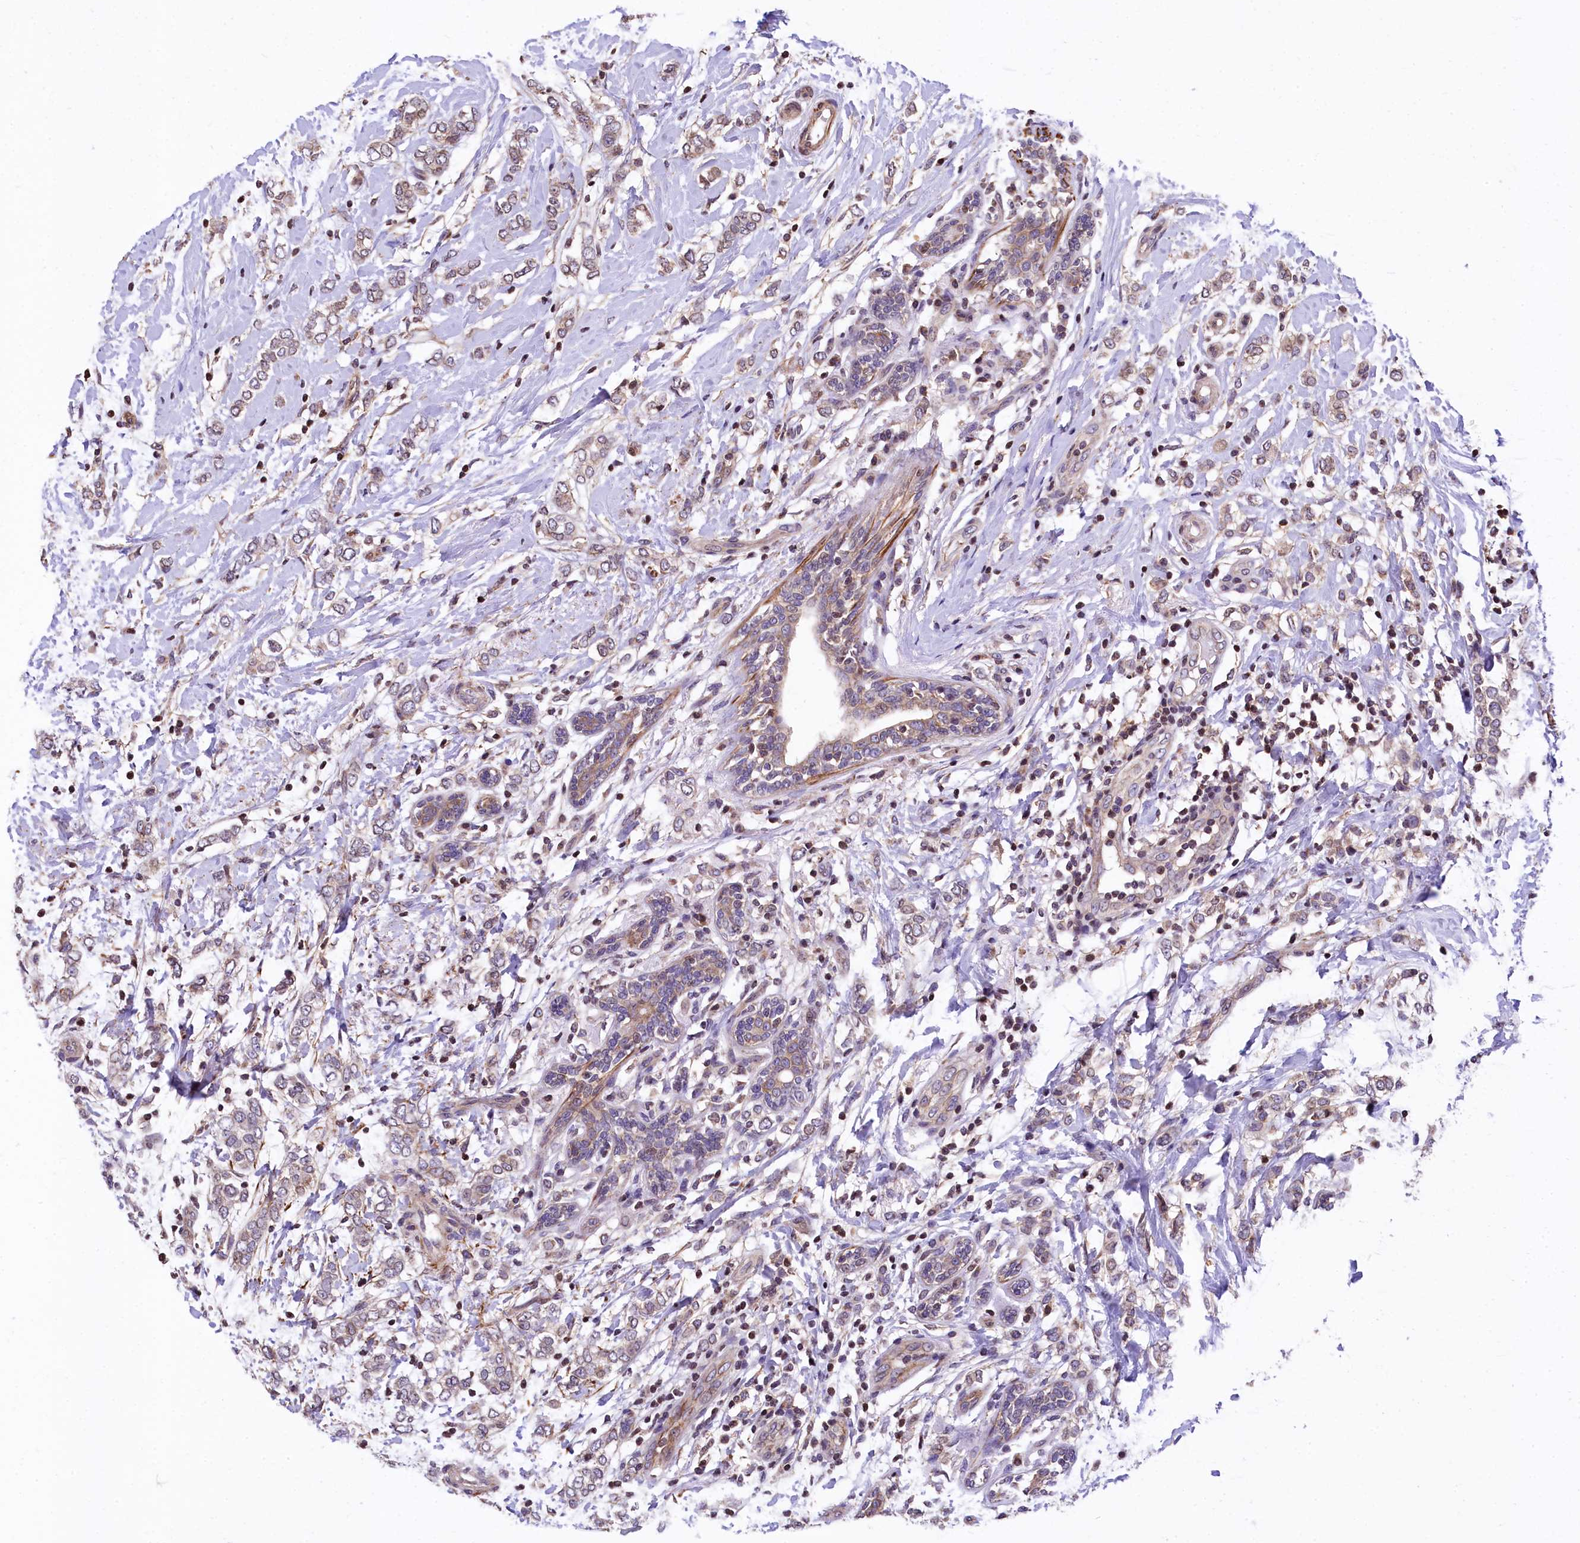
{"staining": {"intensity": "weak", "quantity": "25%-75%", "location": "cytoplasmic/membranous"}, "tissue": "breast cancer", "cell_type": "Tumor cells", "image_type": "cancer", "snomed": [{"axis": "morphology", "description": "Normal tissue, NOS"}, {"axis": "morphology", "description": "Lobular carcinoma"}, {"axis": "topography", "description": "Breast"}], "caption": "Brown immunohistochemical staining in breast cancer reveals weak cytoplasmic/membranous staining in approximately 25%-75% of tumor cells. The staining was performed using DAB (3,3'-diaminobenzidine), with brown indicating positive protein expression. Nuclei are stained blue with hematoxylin.", "gene": "ZNF2", "patient": {"sex": "female", "age": 47}}